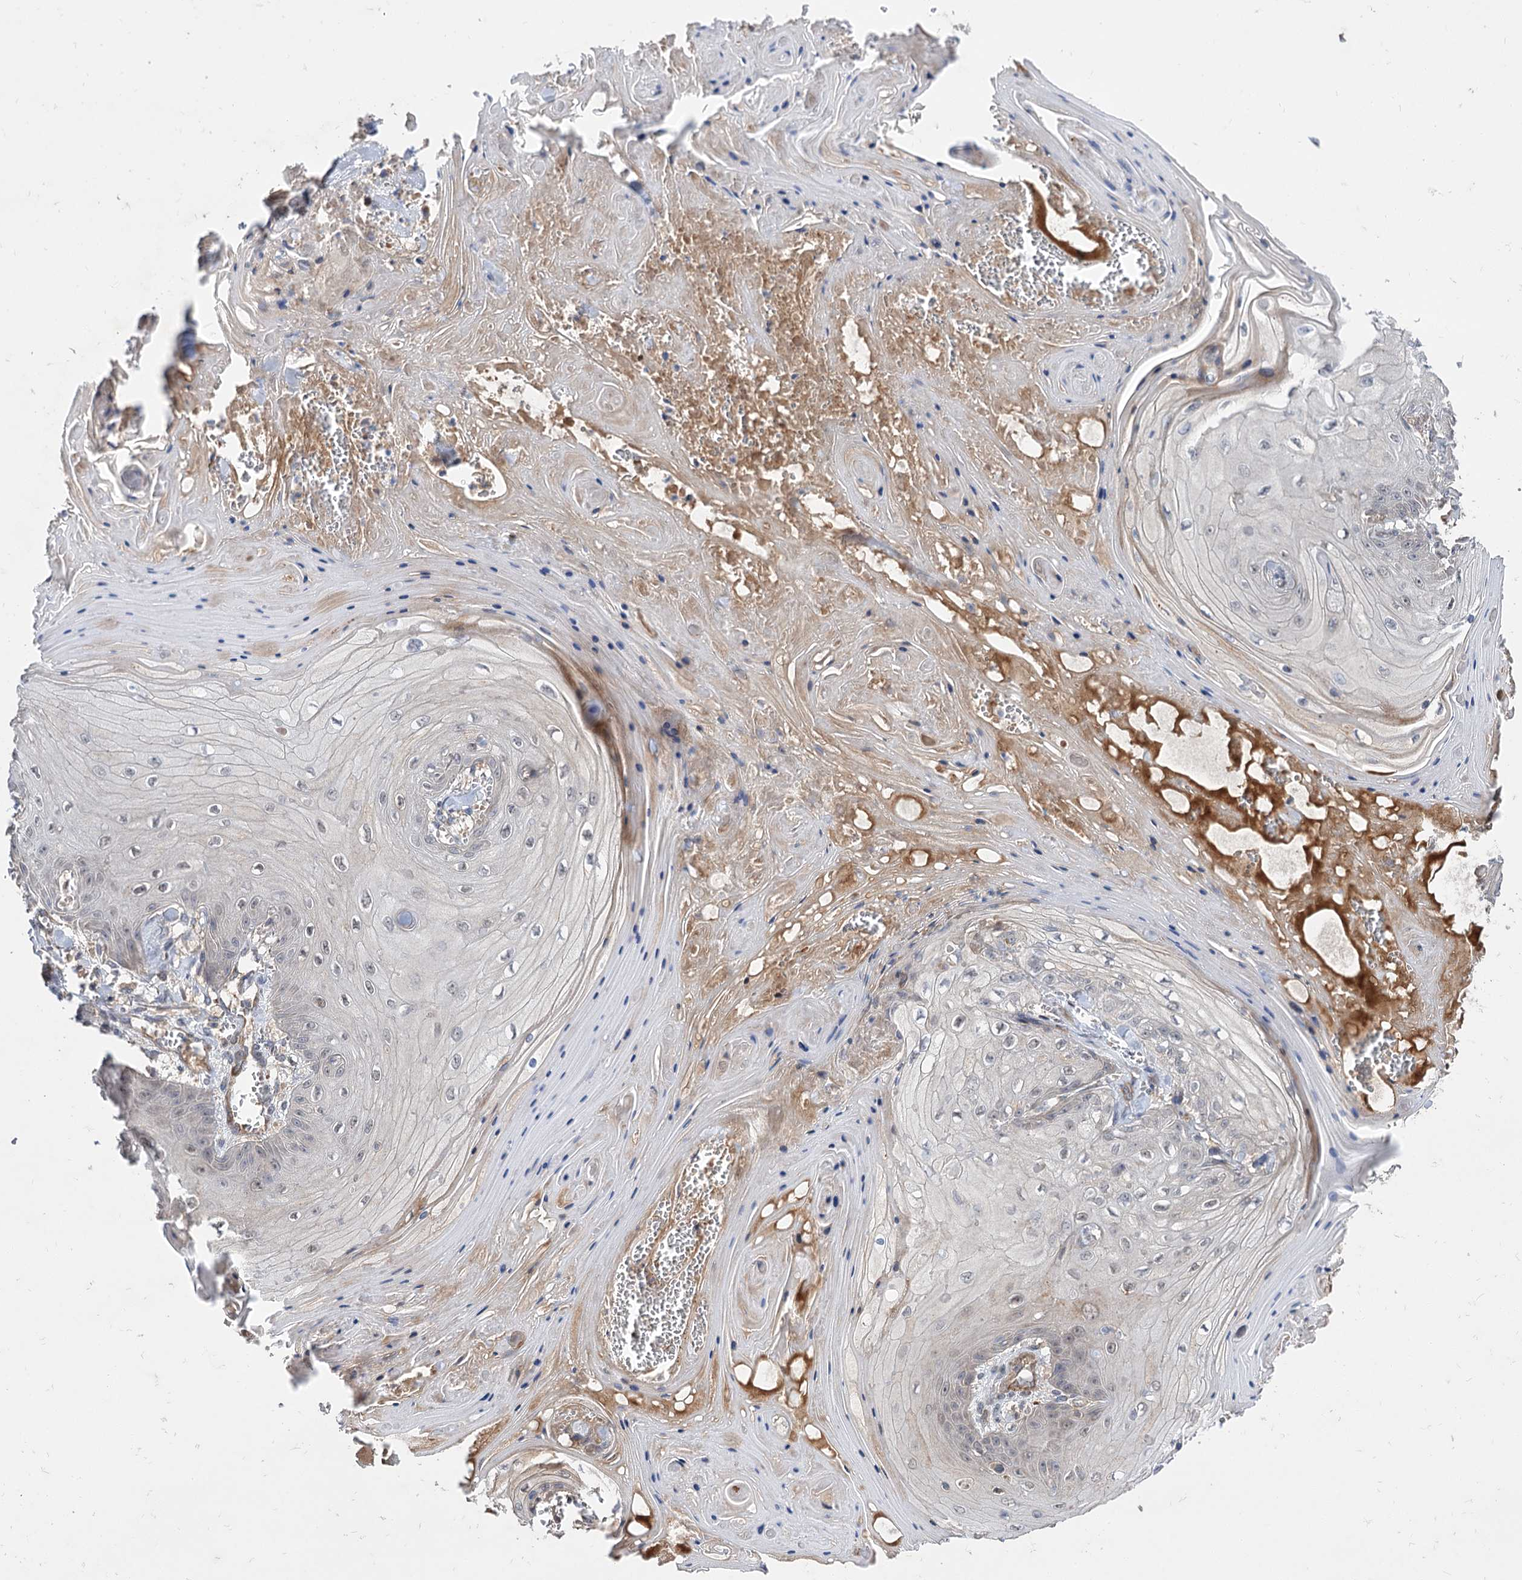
{"staining": {"intensity": "negative", "quantity": "none", "location": "none"}, "tissue": "skin cancer", "cell_type": "Tumor cells", "image_type": "cancer", "snomed": [{"axis": "morphology", "description": "Squamous cell carcinoma, NOS"}, {"axis": "topography", "description": "Skin"}], "caption": "The micrograph reveals no significant staining in tumor cells of skin cancer (squamous cell carcinoma).", "gene": "FBXW8", "patient": {"sex": "male", "age": 74}}